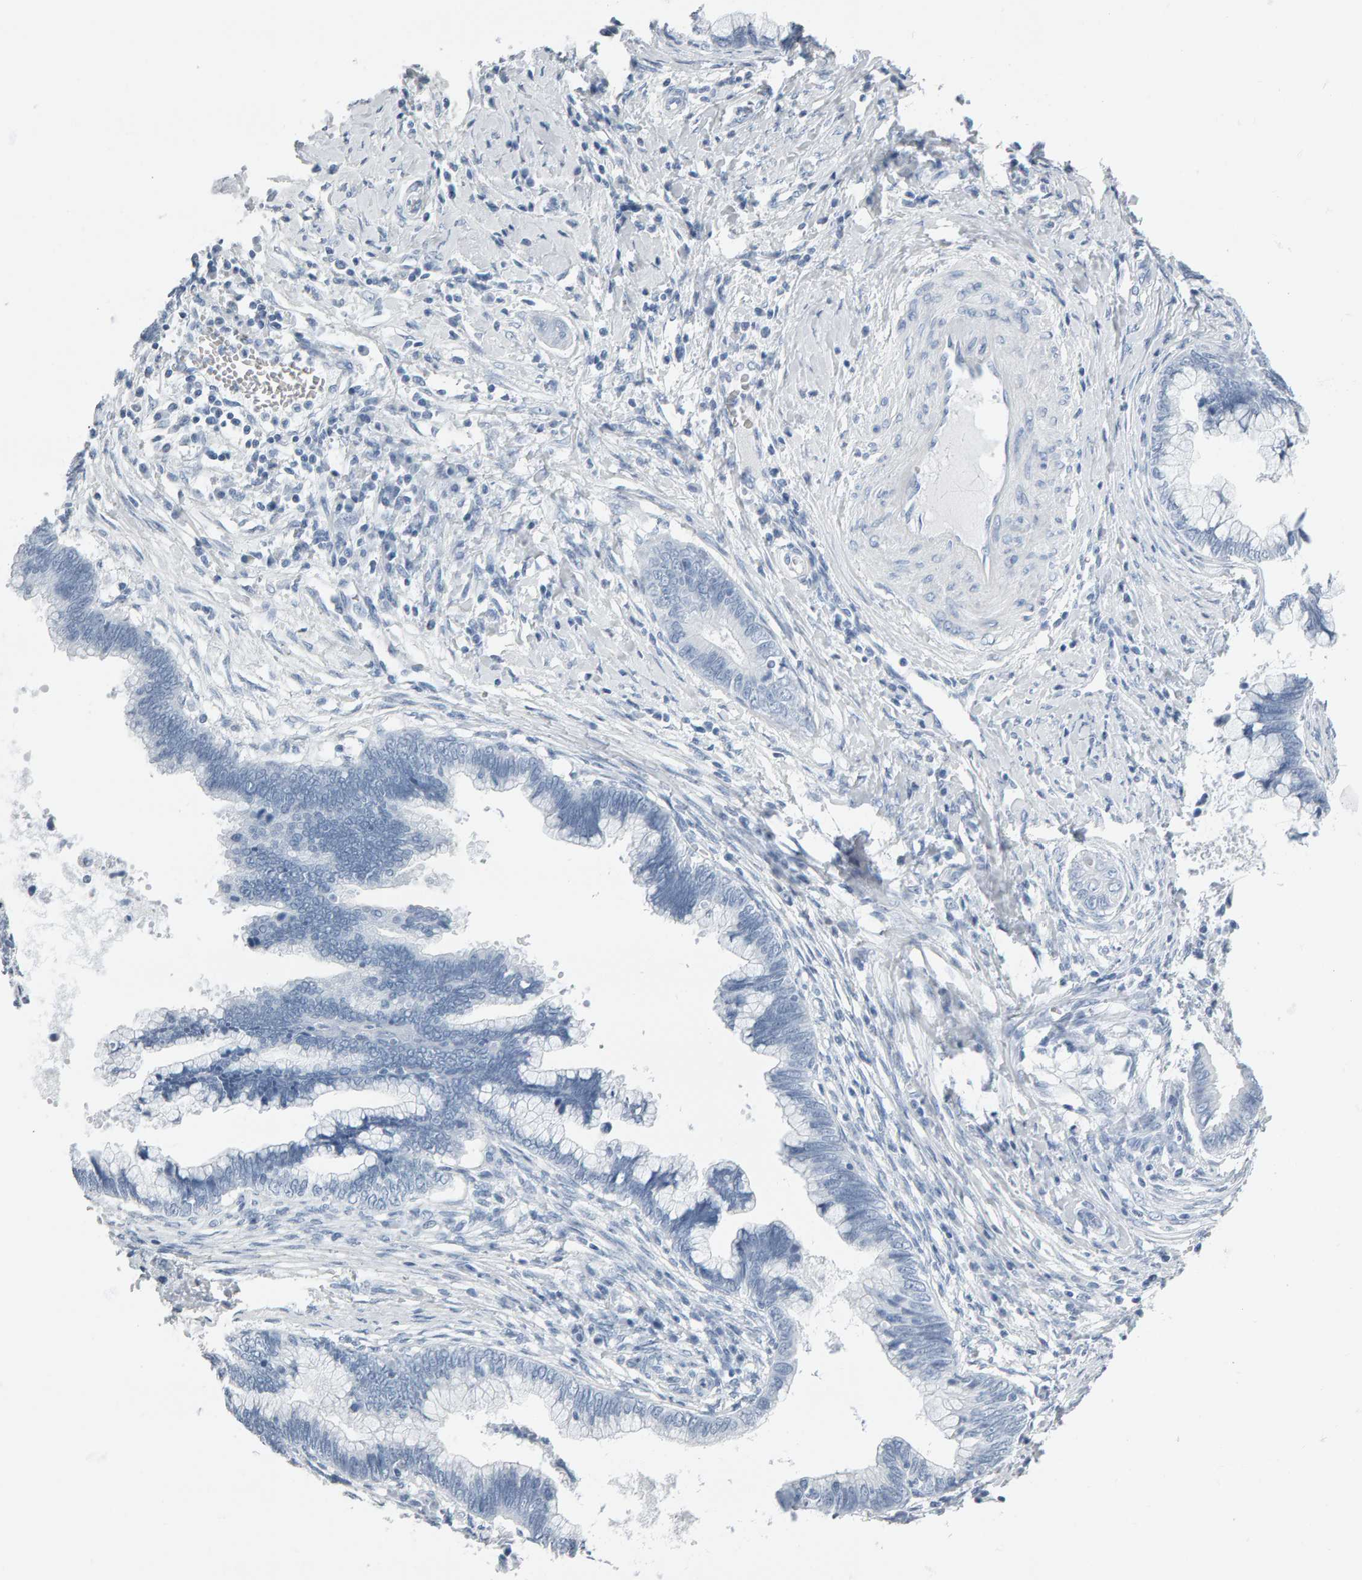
{"staining": {"intensity": "negative", "quantity": "none", "location": "none"}, "tissue": "cervical cancer", "cell_type": "Tumor cells", "image_type": "cancer", "snomed": [{"axis": "morphology", "description": "Adenocarcinoma, NOS"}, {"axis": "topography", "description": "Cervix"}], "caption": "Immunohistochemistry photomicrograph of neoplastic tissue: human cervical adenocarcinoma stained with DAB displays no significant protein staining in tumor cells.", "gene": "SPACA3", "patient": {"sex": "female", "age": 44}}